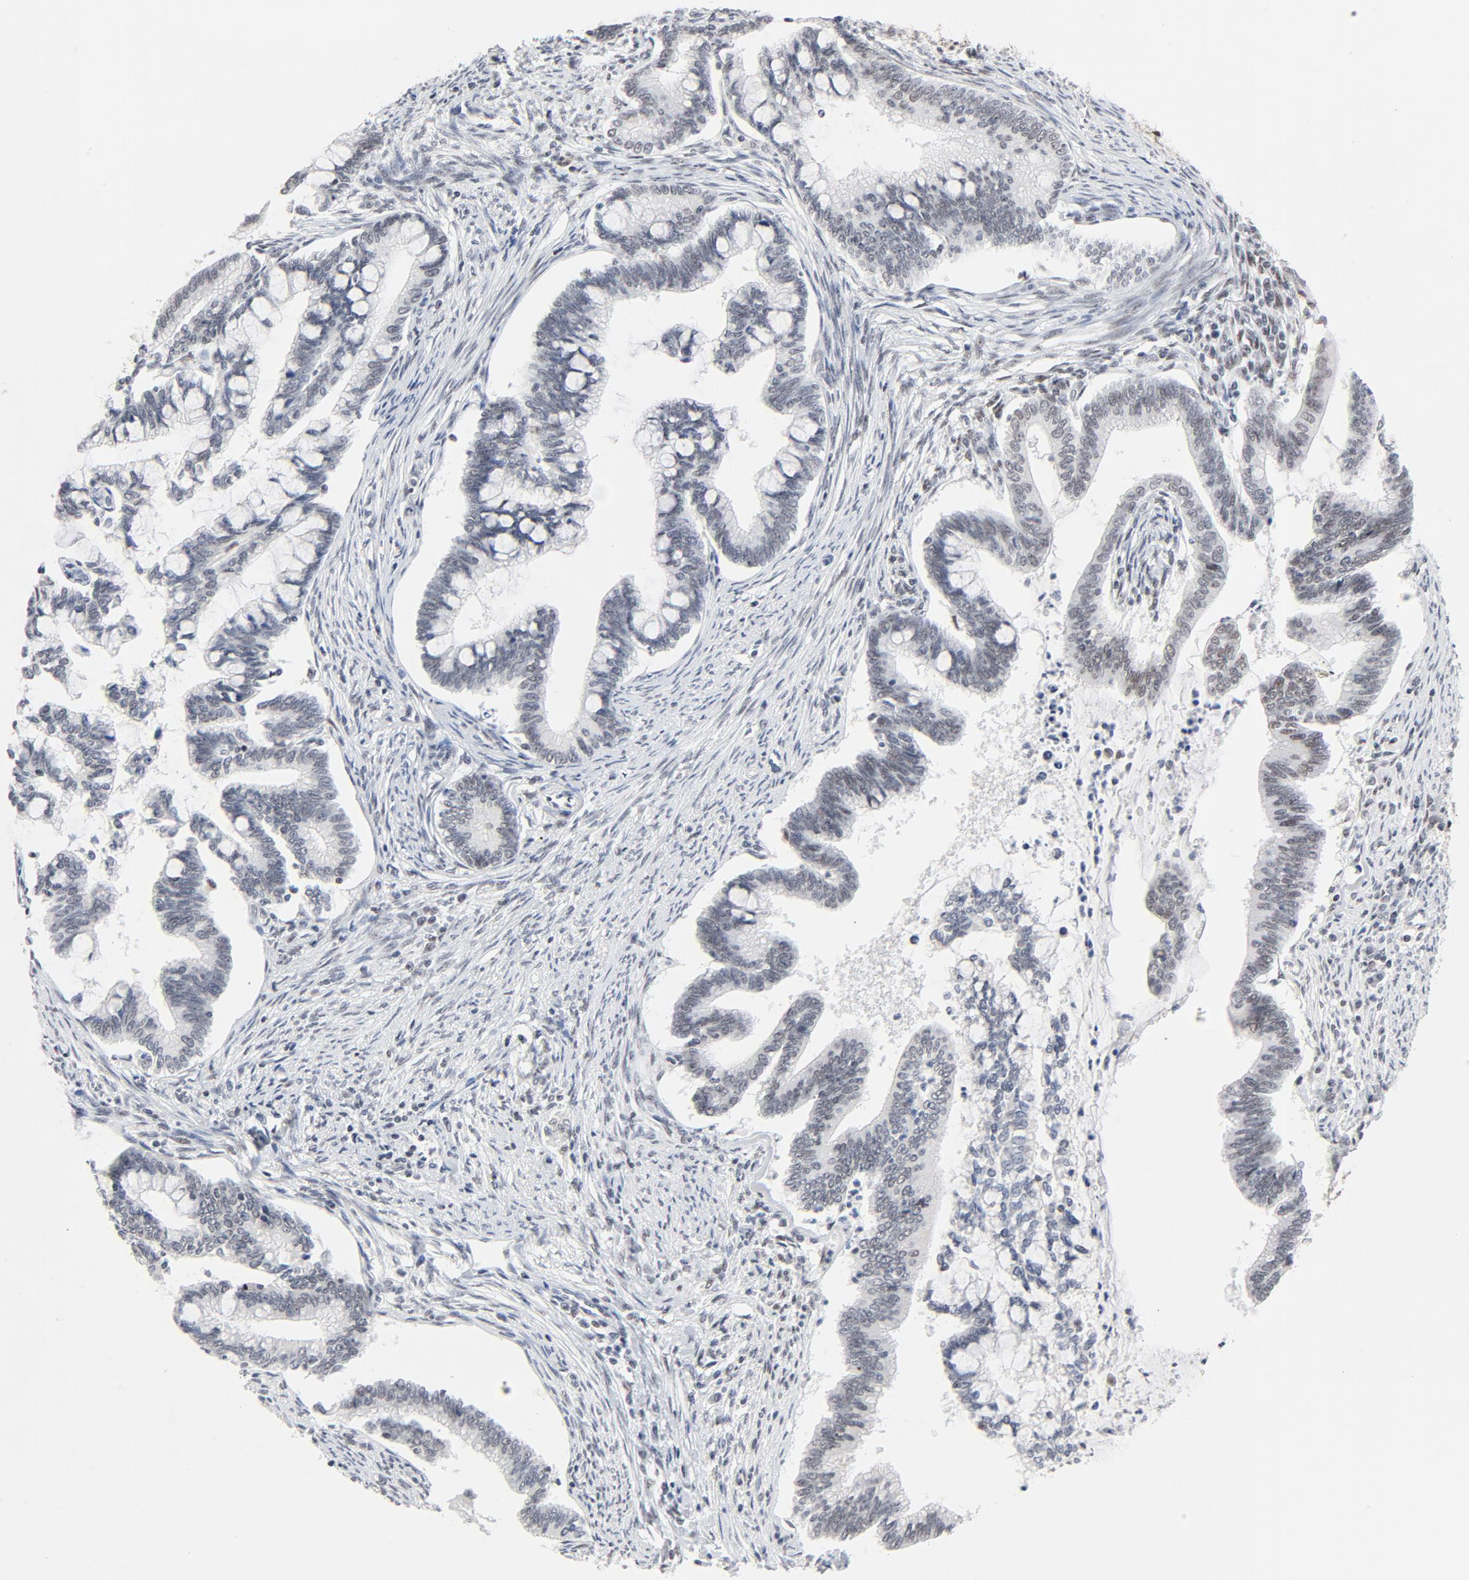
{"staining": {"intensity": "weak", "quantity": "<25%", "location": "nuclear"}, "tissue": "cervical cancer", "cell_type": "Tumor cells", "image_type": "cancer", "snomed": [{"axis": "morphology", "description": "Adenocarcinoma, NOS"}, {"axis": "topography", "description": "Cervix"}], "caption": "There is no significant staining in tumor cells of cervical adenocarcinoma.", "gene": "GTF2H1", "patient": {"sex": "female", "age": 36}}